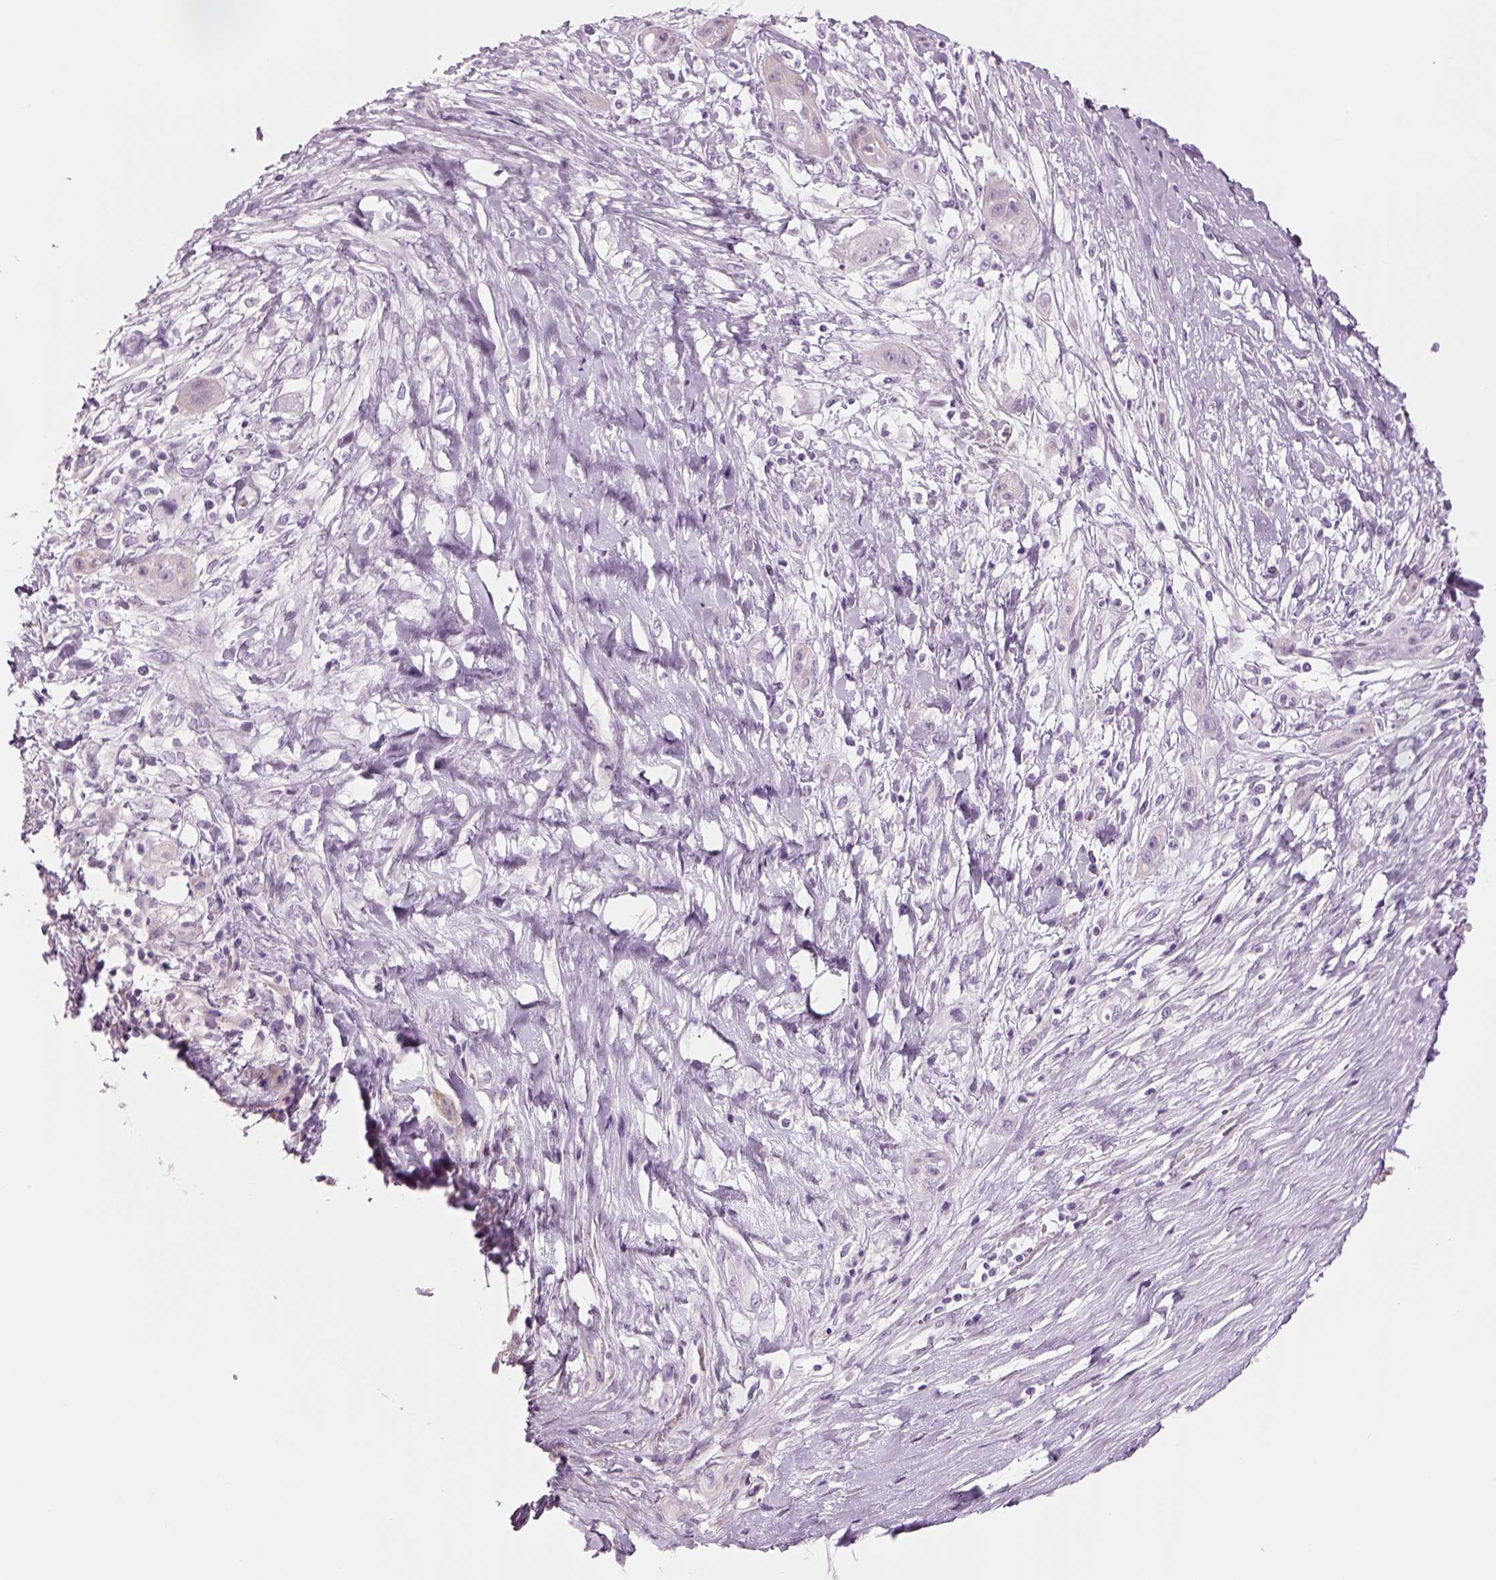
{"staining": {"intensity": "negative", "quantity": "none", "location": "none"}, "tissue": "skin cancer", "cell_type": "Tumor cells", "image_type": "cancer", "snomed": [{"axis": "morphology", "description": "Squamous cell carcinoma, NOS"}, {"axis": "topography", "description": "Skin"}], "caption": "There is no significant expression in tumor cells of skin cancer (squamous cell carcinoma). (DAB (3,3'-diaminobenzidine) immunohistochemistry visualized using brightfield microscopy, high magnification).", "gene": "KCNMB4", "patient": {"sex": "male", "age": 62}}